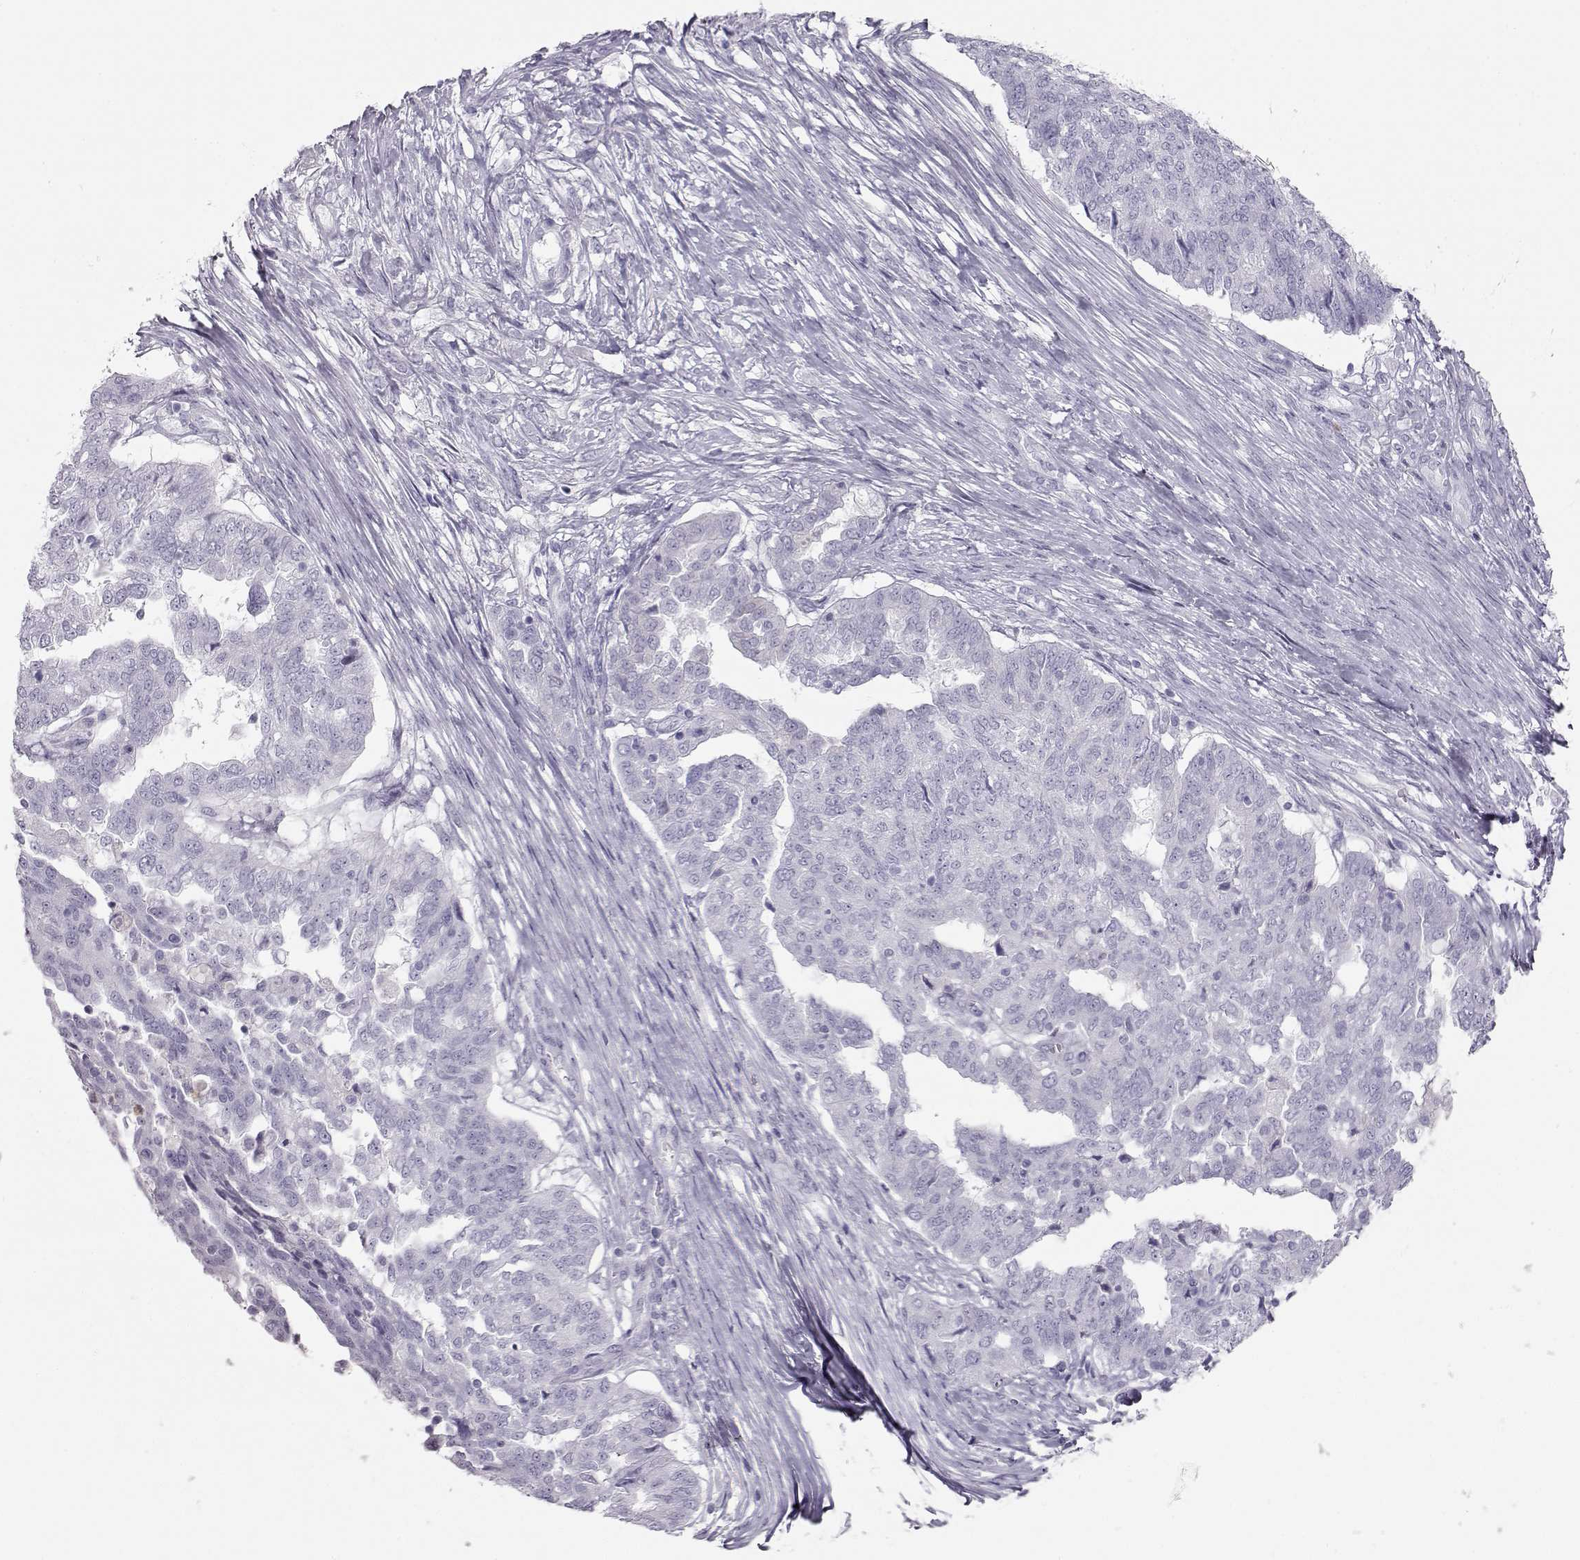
{"staining": {"intensity": "negative", "quantity": "none", "location": "none"}, "tissue": "ovarian cancer", "cell_type": "Tumor cells", "image_type": "cancer", "snomed": [{"axis": "morphology", "description": "Cystadenocarcinoma, serous, NOS"}, {"axis": "topography", "description": "Ovary"}], "caption": "Immunohistochemistry (IHC) of serous cystadenocarcinoma (ovarian) exhibits no expression in tumor cells.", "gene": "MIP", "patient": {"sex": "female", "age": 67}}